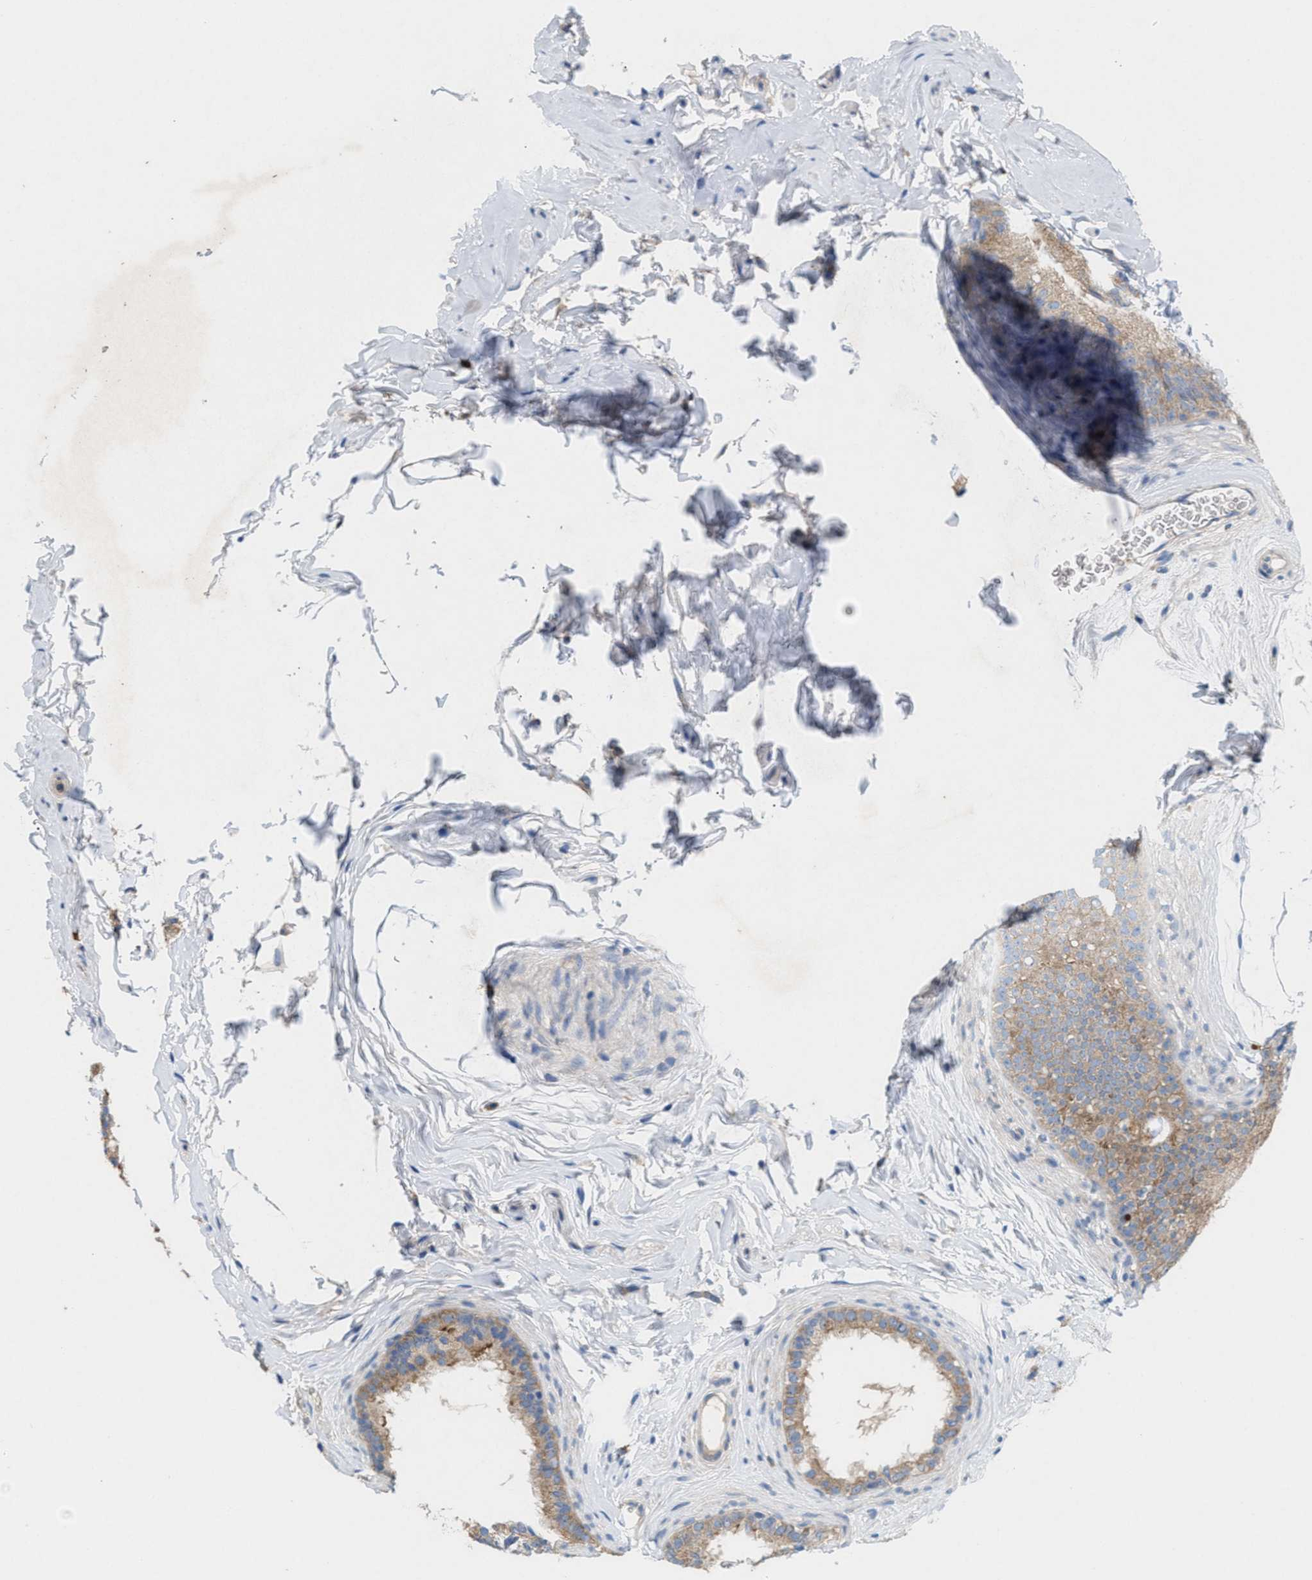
{"staining": {"intensity": "moderate", "quantity": "25%-75%", "location": "cytoplasmic/membranous"}, "tissue": "epididymis", "cell_type": "Glandular cells", "image_type": "normal", "snomed": [{"axis": "morphology", "description": "Normal tissue, NOS"}, {"axis": "topography", "description": "Testis"}, {"axis": "topography", "description": "Epididymis"}], "caption": "A high-resolution photomicrograph shows IHC staining of unremarkable epididymis, which reveals moderate cytoplasmic/membranous expression in approximately 25%-75% of glandular cells.", "gene": "DYNC2I1", "patient": {"sex": "male", "age": 36}}